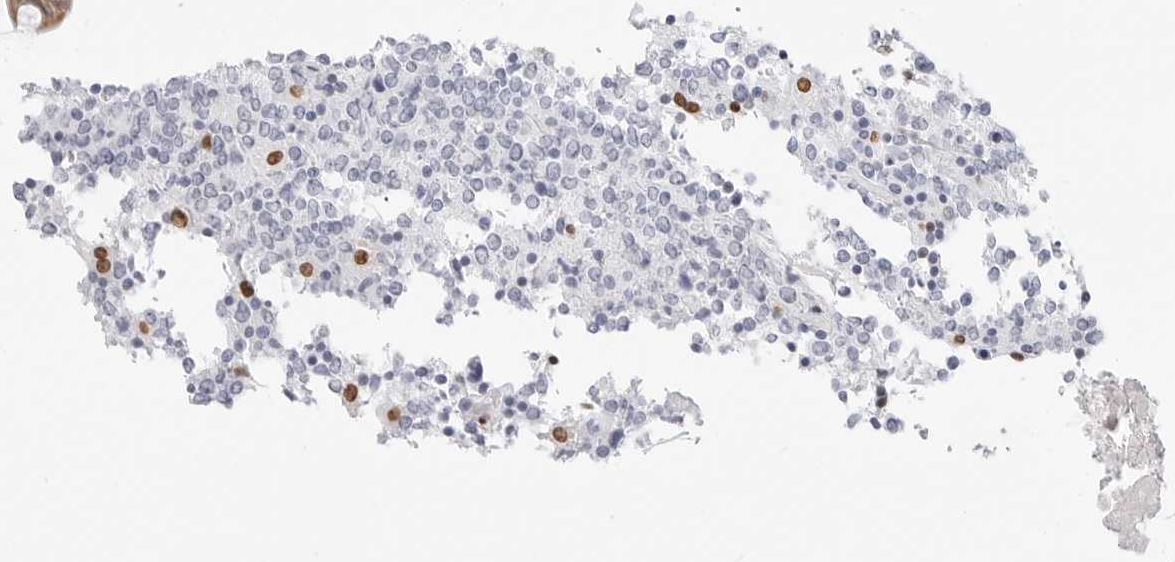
{"staining": {"intensity": "moderate", "quantity": "<25%", "location": "cytoplasmic/membranous"}, "tissue": "small intestine", "cell_type": "Glandular cells", "image_type": "normal", "snomed": [{"axis": "morphology", "description": "Normal tissue, NOS"}, {"axis": "topography", "description": "Smooth muscle"}, {"axis": "topography", "description": "Small intestine"}], "caption": "This histopathology image reveals IHC staining of normal small intestine, with low moderate cytoplasmic/membranous expression in approximately <25% of glandular cells.", "gene": "SPIDR", "patient": {"sex": "female", "age": 84}}